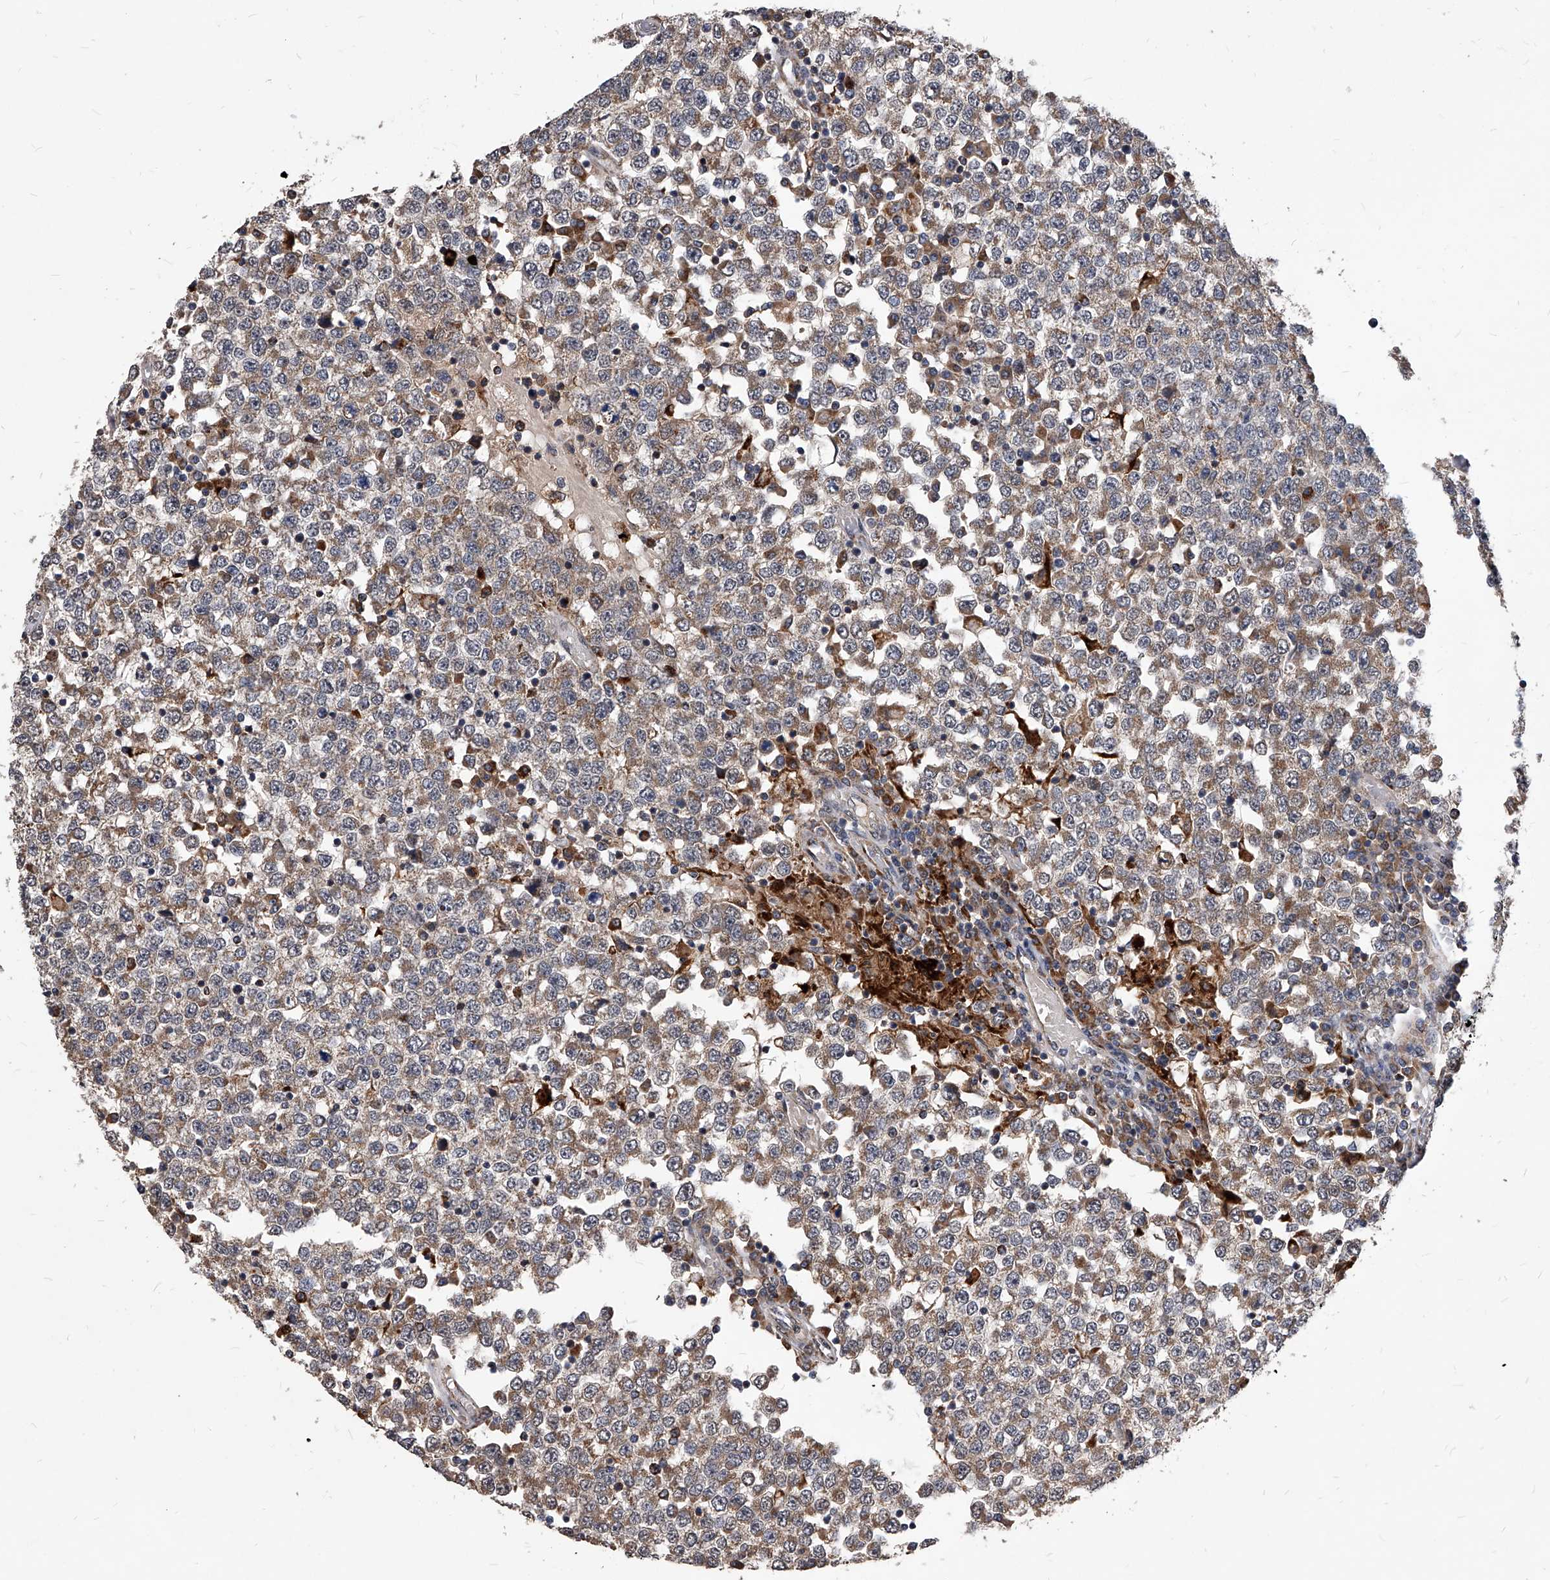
{"staining": {"intensity": "moderate", "quantity": ">75%", "location": "cytoplasmic/membranous"}, "tissue": "testis cancer", "cell_type": "Tumor cells", "image_type": "cancer", "snomed": [{"axis": "morphology", "description": "Seminoma, NOS"}, {"axis": "topography", "description": "Testis"}], "caption": "Seminoma (testis) stained for a protein (brown) exhibits moderate cytoplasmic/membranous positive positivity in approximately >75% of tumor cells.", "gene": "SOBP", "patient": {"sex": "male", "age": 65}}